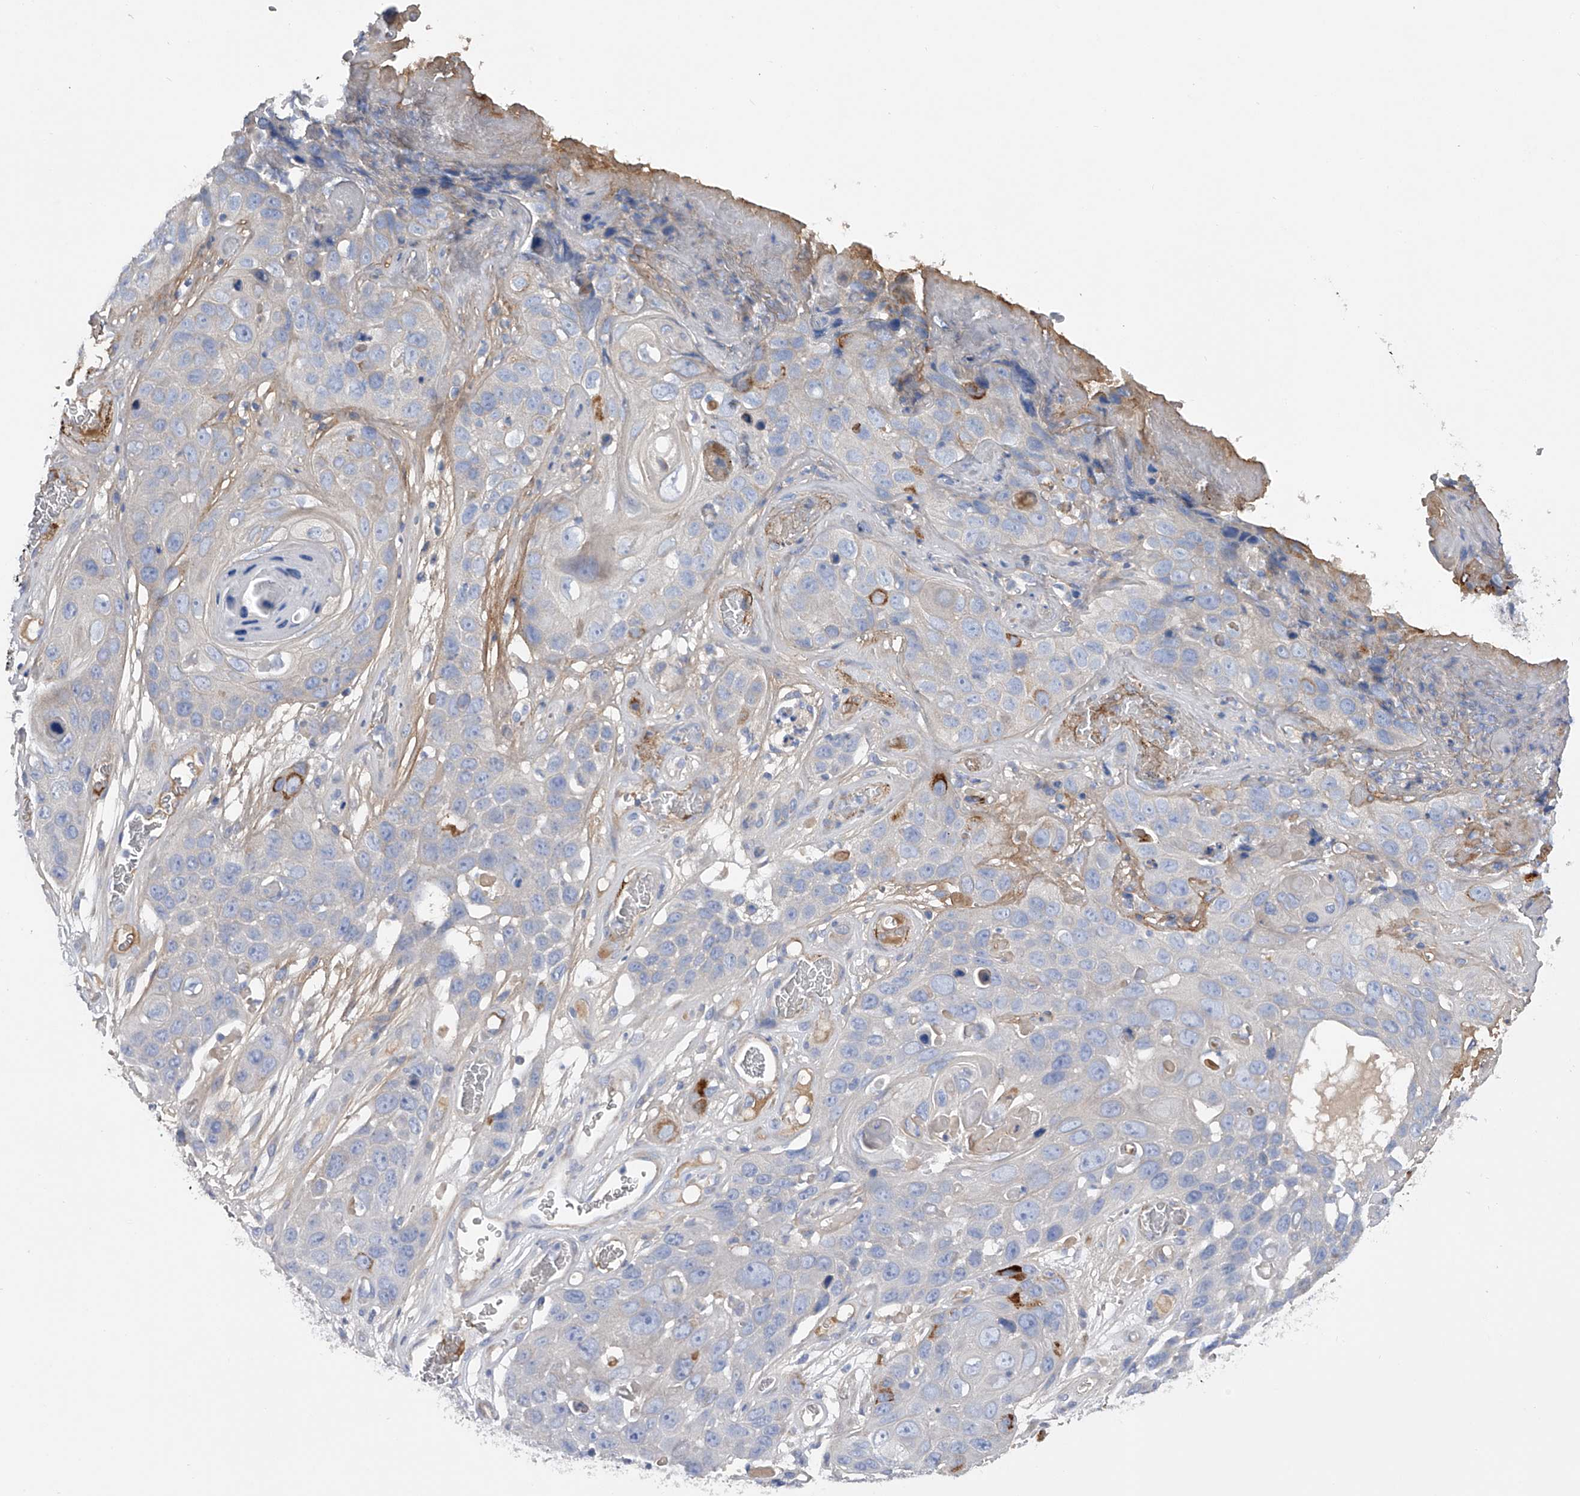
{"staining": {"intensity": "moderate", "quantity": "<25%", "location": "cytoplasmic/membranous"}, "tissue": "skin cancer", "cell_type": "Tumor cells", "image_type": "cancer", "snomed": [{"axis": "morphology", "description": "Squamous cell carcinoma, NOS"}, {"axis": "topography", "description": "Skin"}], "caption": "Immunohistochemical staining of skin cancer (squamous cell carcinoma) exhibits low levels of moderate cytoplasmic/membranous protein expression in approximately <25% of tumor cells.", "gene": "RWDD2A", "patient": {"sex": "male", "age": 55}}